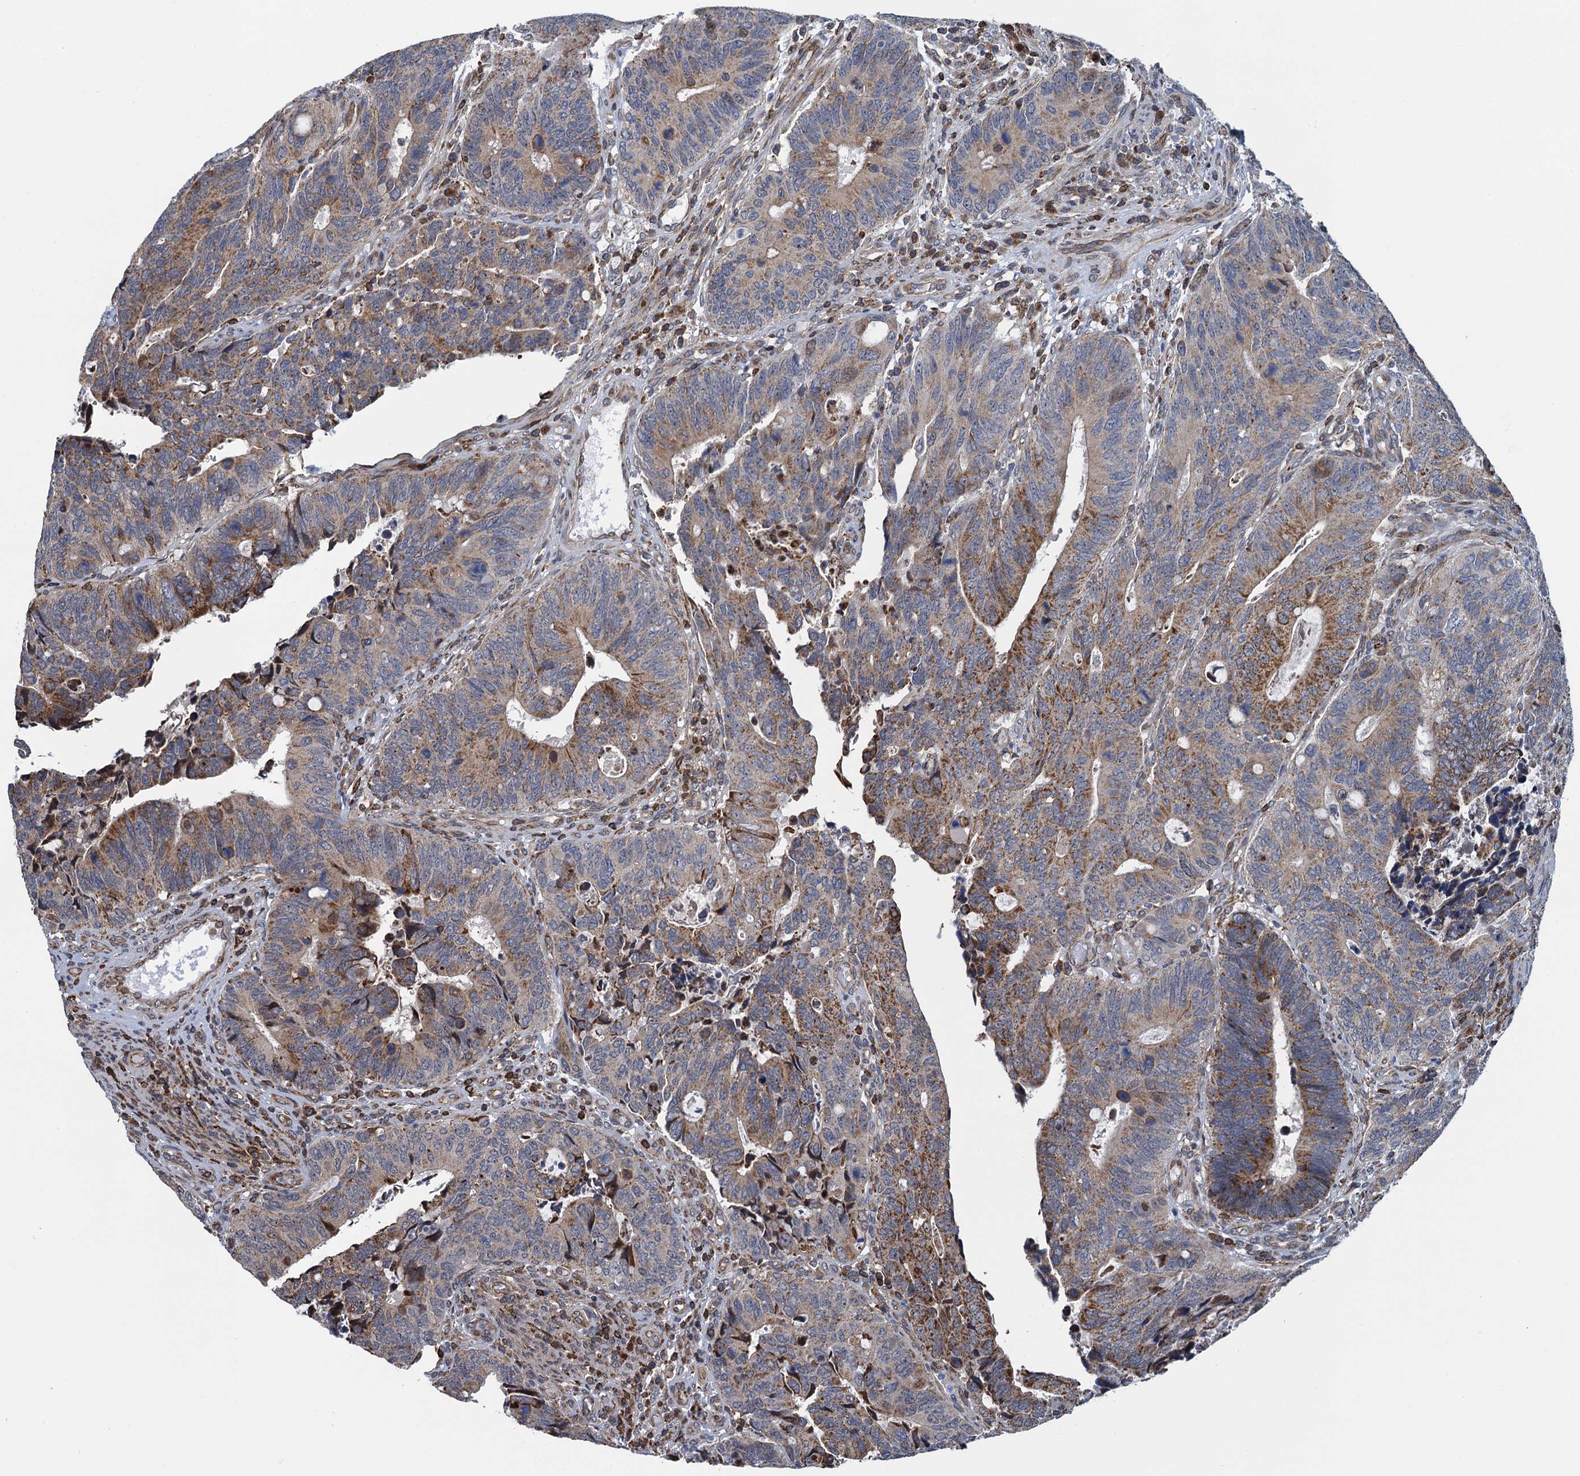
{"staining": {"intensity": "moderate", "quantity": ">75%", "location": "cytoplasmic/membranous"}, "tissue": "colorectal cancer", "cell_type": "Tumor cells", "image_type": "cancer", "snomed": [{"axis": "morphology", "description": "Adenocarcinoma, NOS"}, {"axis": "topography", "description": "Colon"}], "caption": "Immunohistochemistry (IHC) staining of adenocarcinoma (colorectal), which reveals medium levels of moderate cytoplasmic/membranous expression in approximately >75% of tumor cells indicating moderate cytoplasmic/membranous protein positivity. The staining was performed using DAB (3,3'-diaminobenzidine) (brown) for protein detection and nuclei were counterstained in hematoxylin (blue).", "gene": "CCDC102A", "patient": {"sex": "male", "age": 87}}